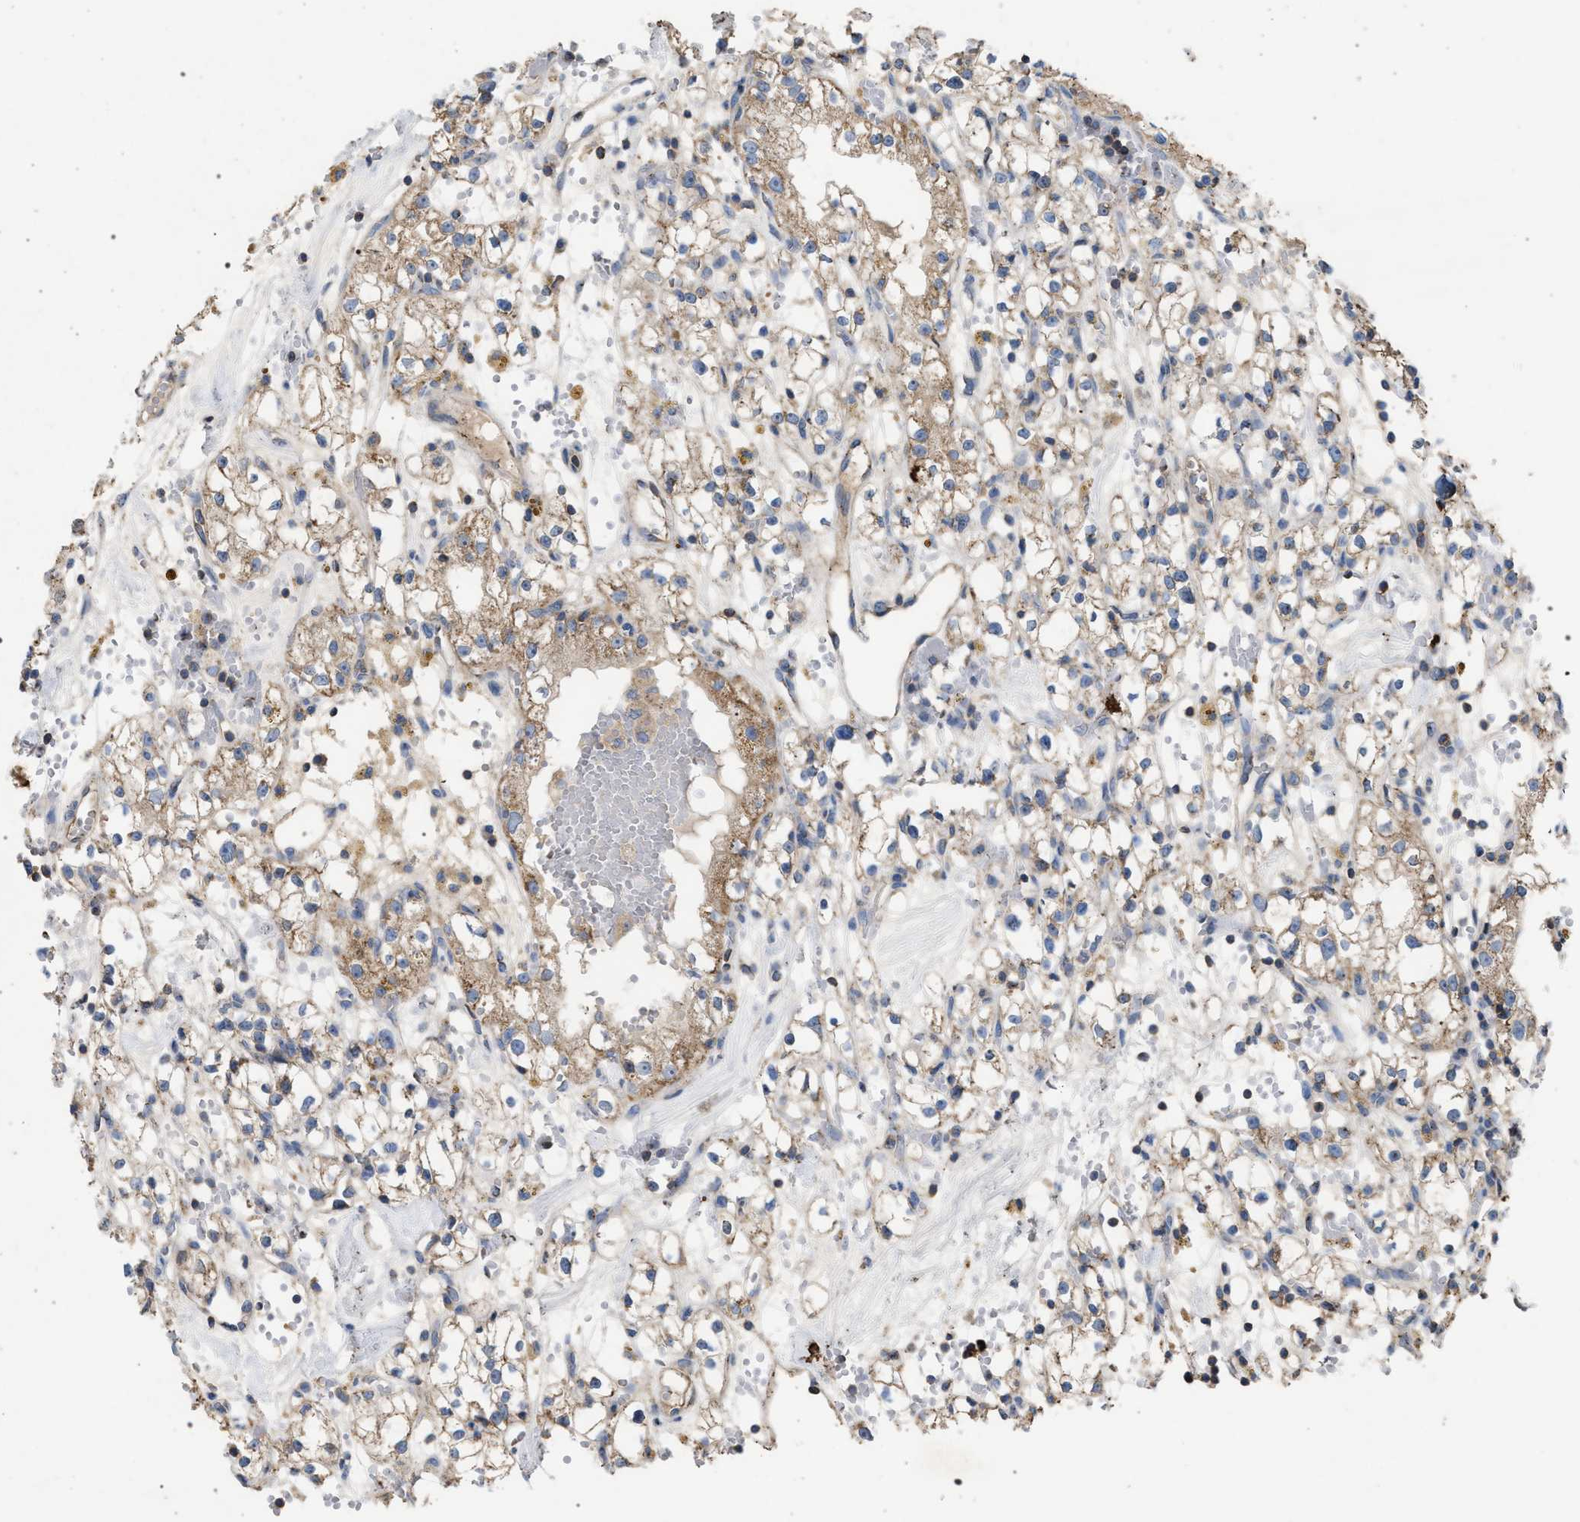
{"staining": {"intensity": "weak", "quantity": ">75%", "location": "cytoplasmic/membranous"}, "tissue": "renal cancer", "cell_type": "Tumor cells", "image_type": "cancer", "snomed": [{"axis": "morphology", "description": "Adenocarcinoma, NOS"}, {"axis": "topography", "description": "Kidney"}], "caption": "Tumor cells display weak cytoplasmic/membranous staining in about >75% of cells in renal cancer. (DAB IHC with brightfield microscopy, high magnification).", "gene": "VPS13A", "patient": {"sex": "male", "age": 56}}